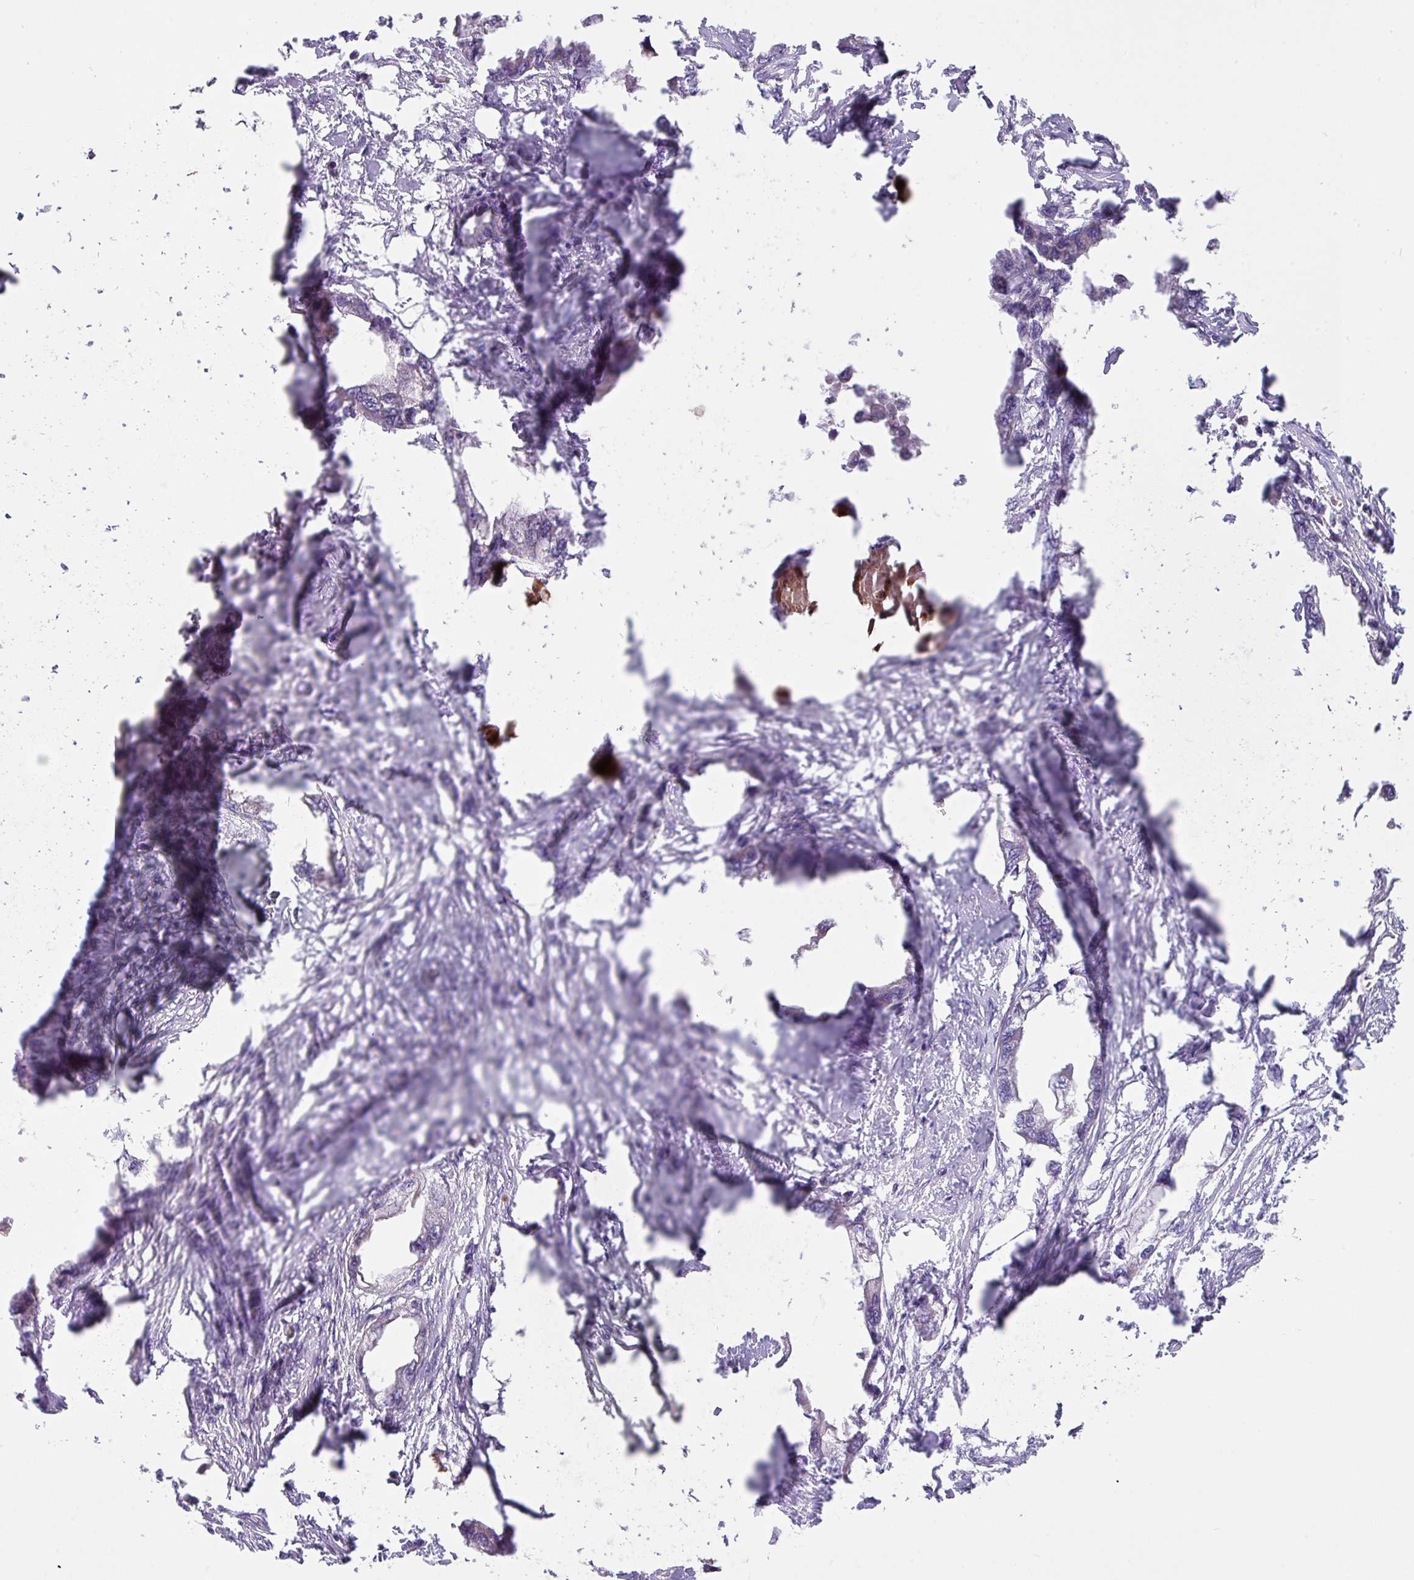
{"staining": {"intensity": "negative", "quantity": "none", "location": "none"}, "tissue": "endometrial cancer", "cell_type": "Tumor cells", "image_type": "cancer", "snomed": [{"axis": "morphology", "description": "Adenocarcinoma, NOS"}, {"axis": "morphology", "description": "Adenocarcinoma, metastatic, NOS"}, {"axis": "topography", "description": "Adipose tissue"}, {"axis": "topography", "description": "Endometrium"}], "caption": "Tumor cells show no significant protein expression in endometrial cancer (adenocarcinoma).", "gene": "IQCJ", "patient": {"sex": "female", "age": 67}}